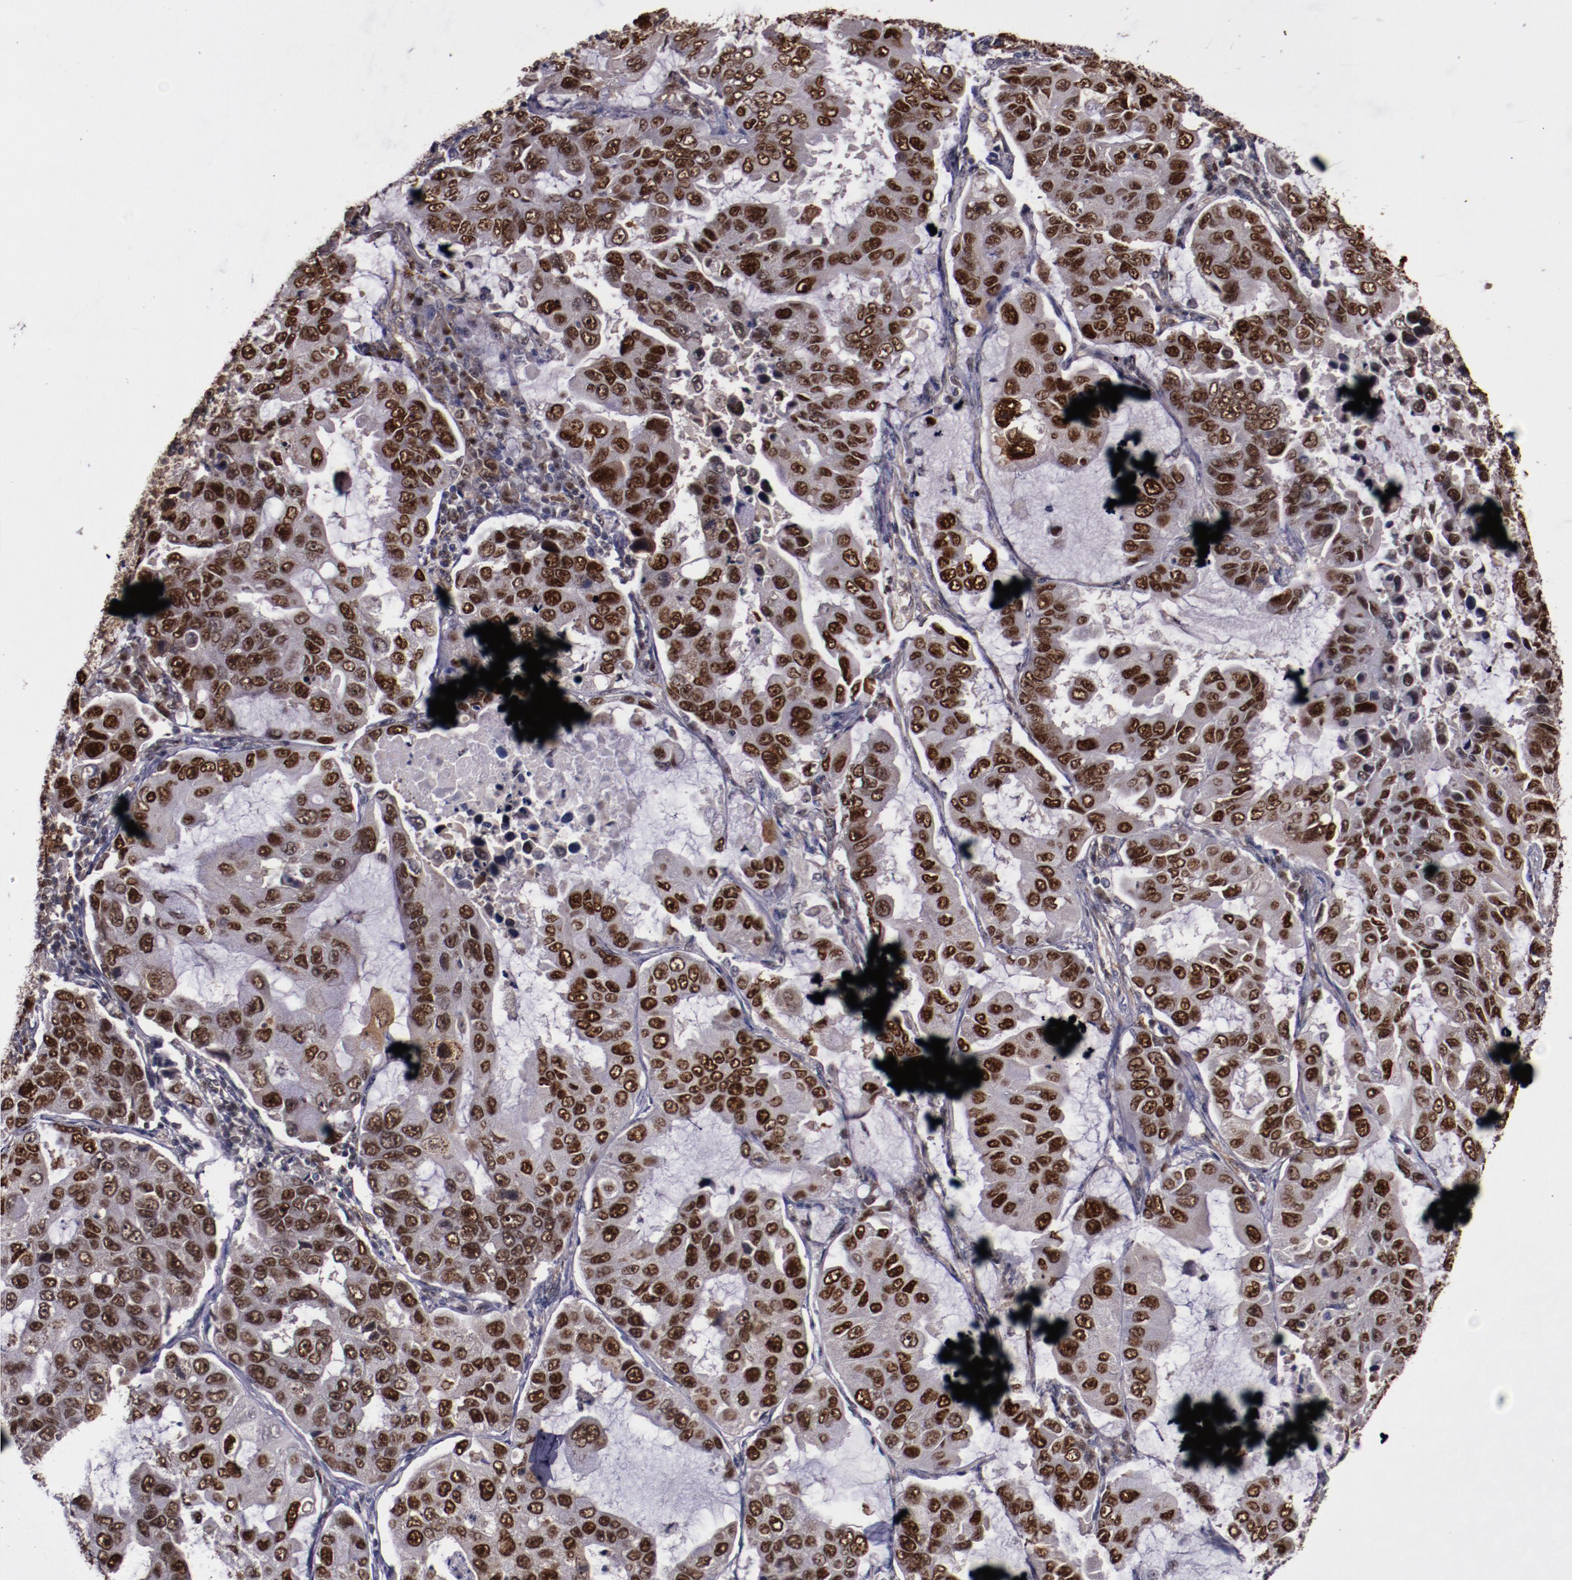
{"staining": {"intensity": "strong", "quantity": ">75%", "location": "cytoplasmic/membranous,nuclear"}, "tissue": "lung cancer", "cell_type": "Tumor cells", "image_type": "cancer", "snomed": [{"axis": "morphology", "description": "Adenocarcinoma, NOS"}, {"axis": "topography", "description": "Lung"}], "caption": "Protein expression analysis of lung cancer demonstrates strong cytoplasmic/membranous and nuclear expression in approximately >75% of tumor cells.", "gene": "CHEK2", "patient": {"sex": "male", "age": 64}}